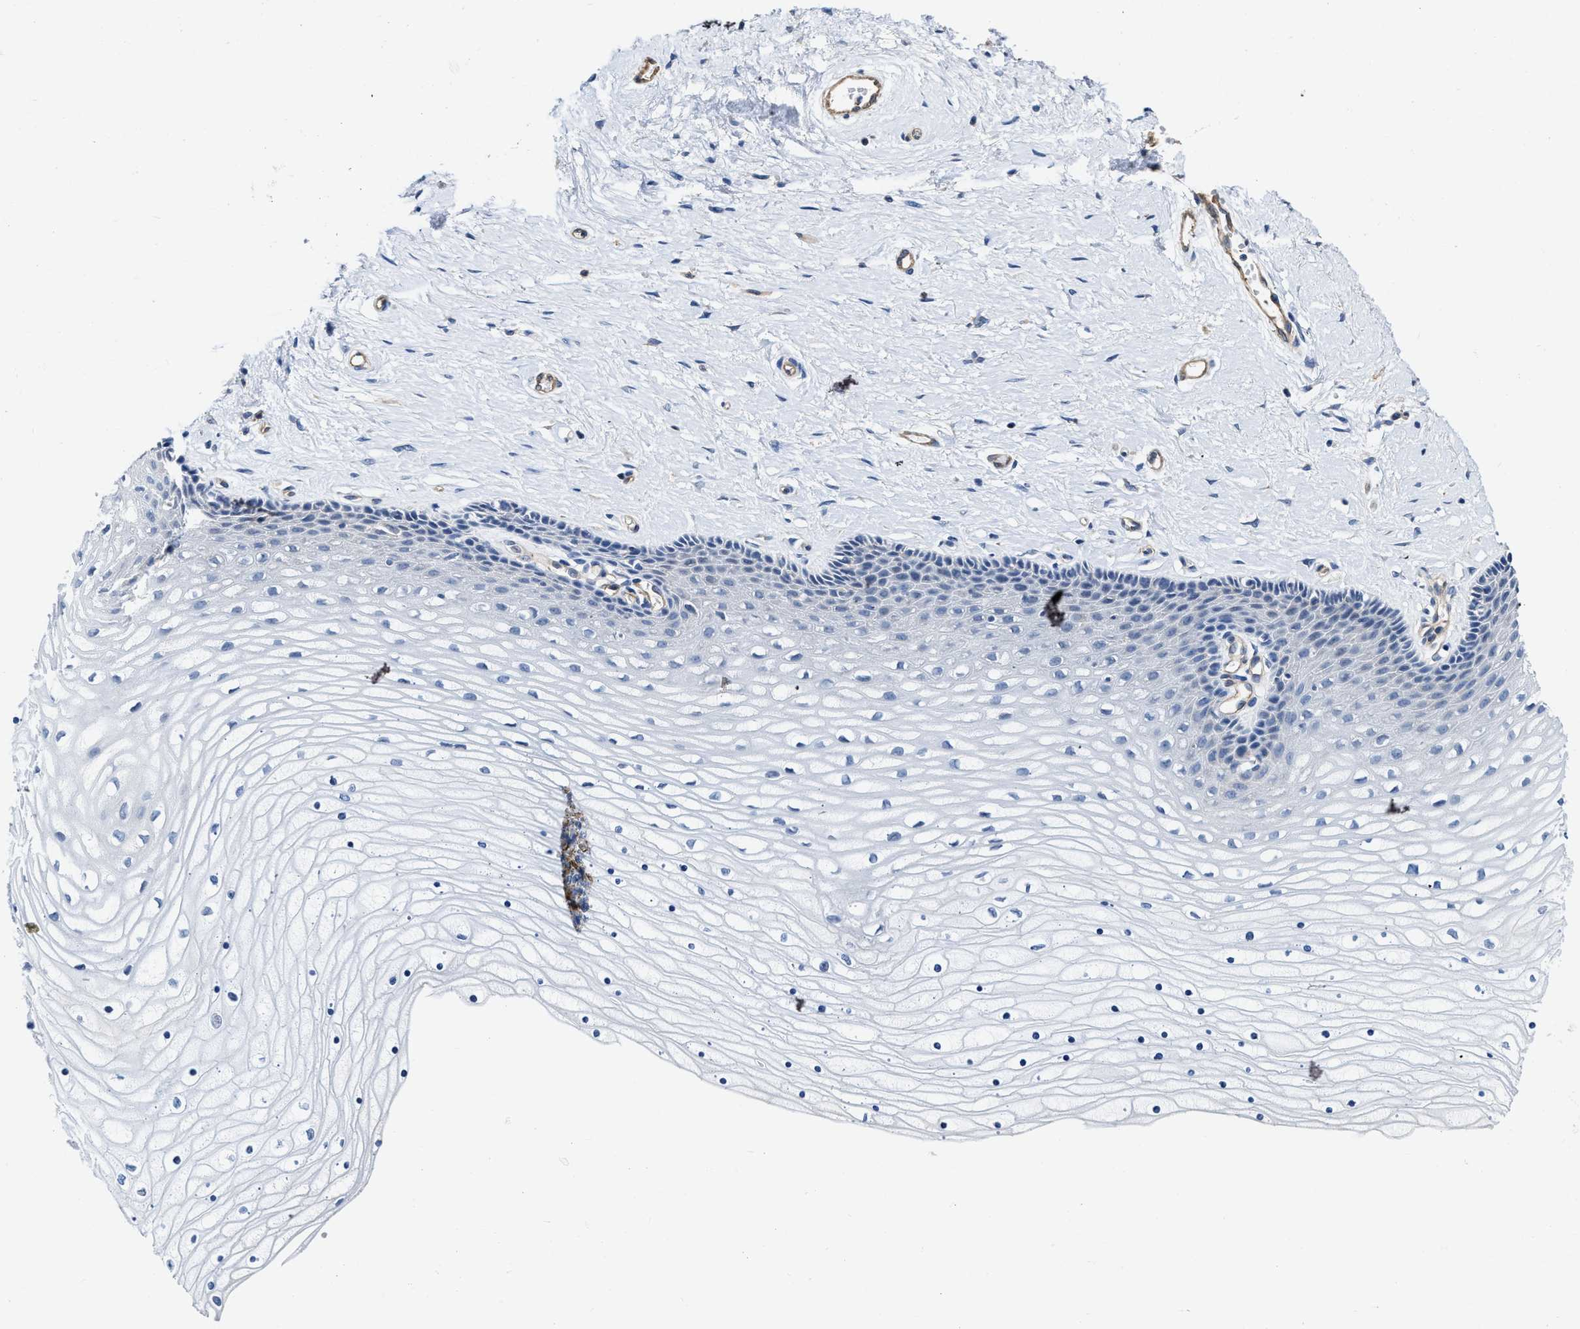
{"staining": {"intensity": "negative", "quantity": "none", "location": "none"}, "tissue": "cervix", "cell_type": "Glandular cells", "image_type": "normal", "snomed": [{"axis": "morphology", "description": "Normal tissue, NOS"}, {"axis": "topography", "description": "Cervix"}], "caption": "DAB immunohistochemical staining of normal human cervix shows no significant expression in glandular cells.", "gene": "C22orf42", "patient": {"sex": "female", "age": 39}}